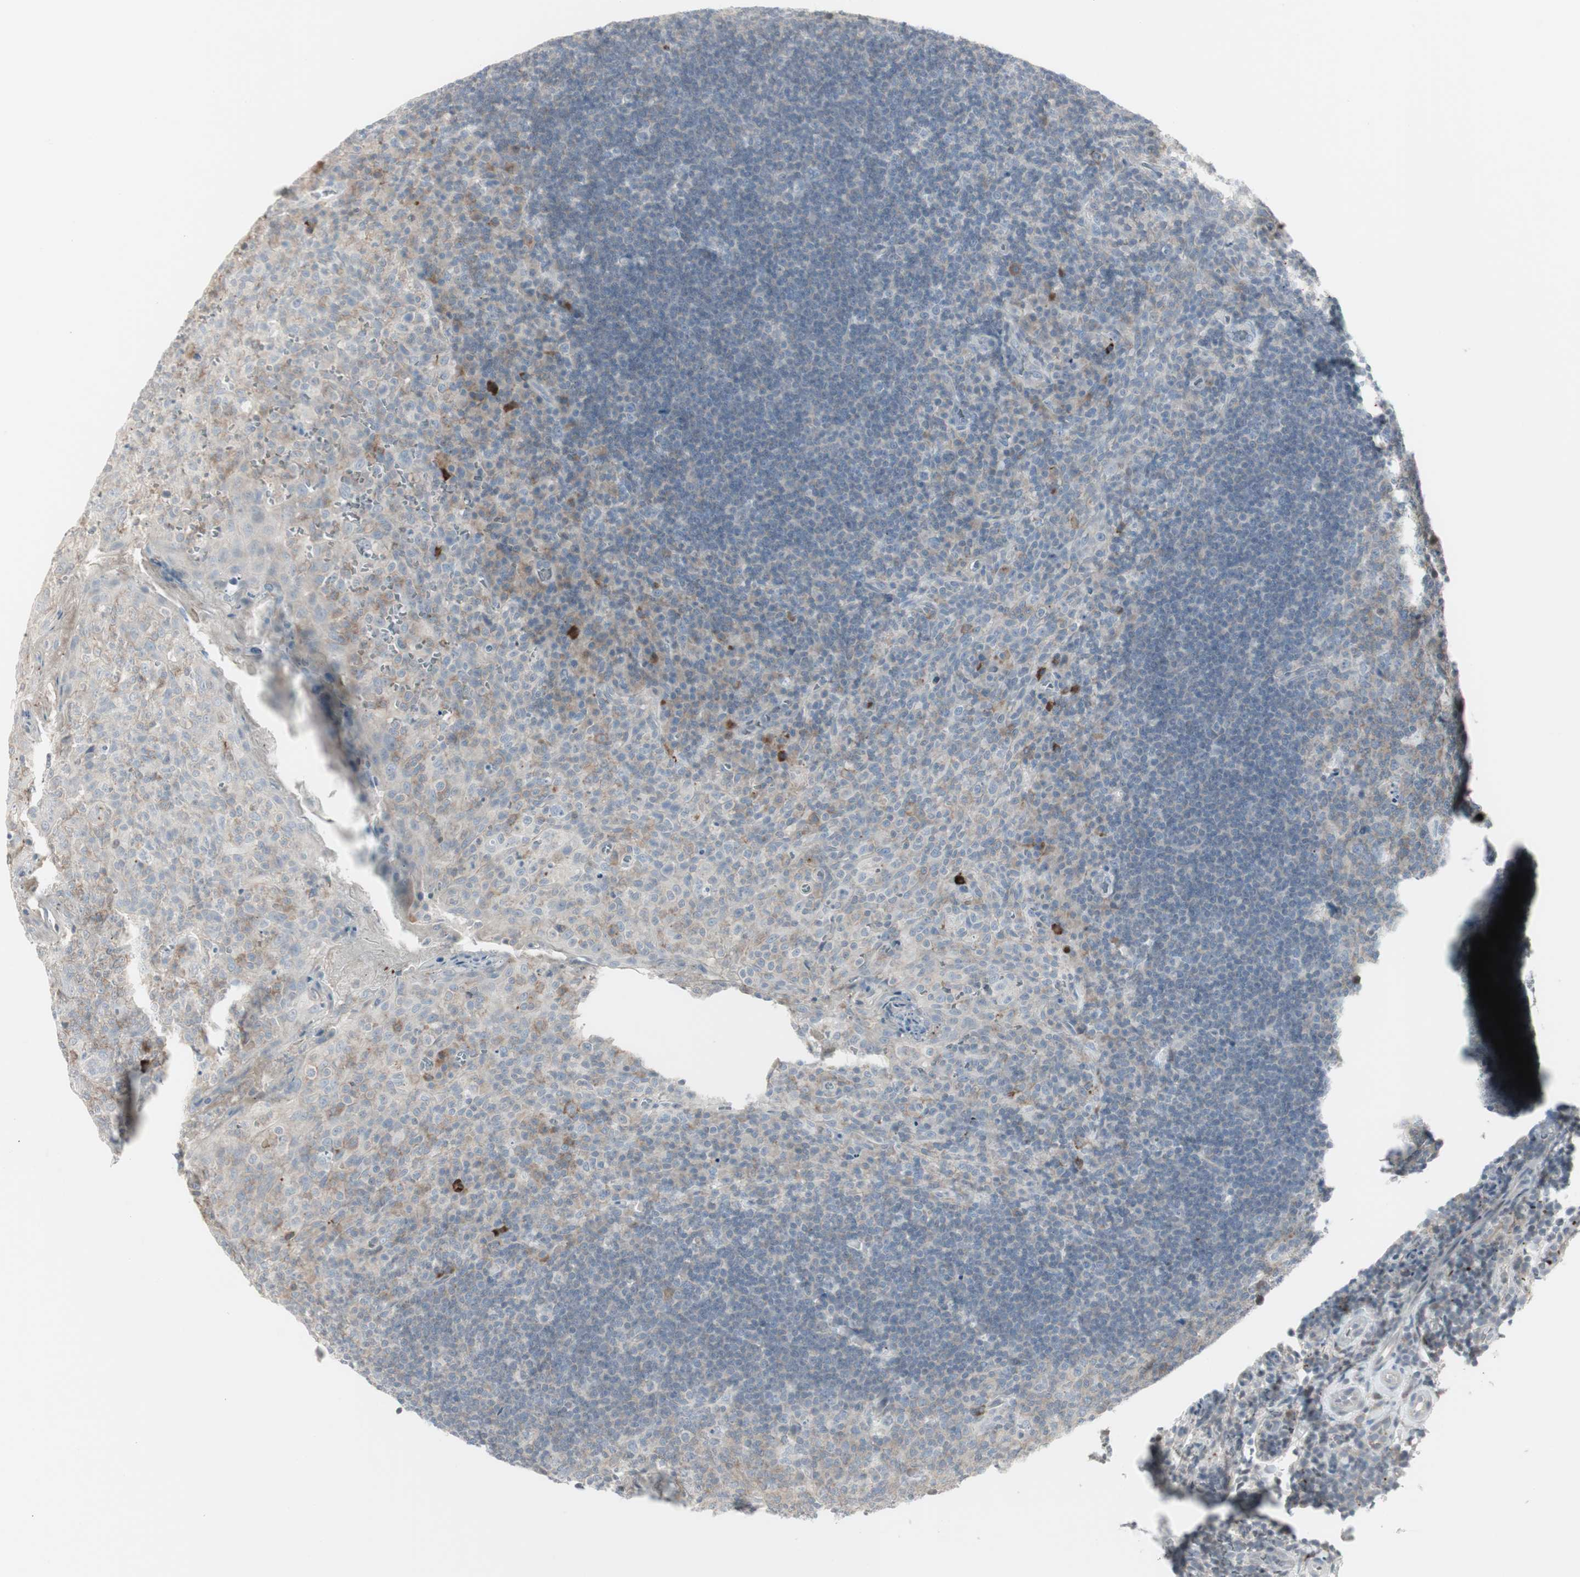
{"staining": {"intensity": "weak", "quantity": "25%-75%", "location": "cytoplasmic/membranous"}, "tissue": "tonsil", "cell_type": "Germinal center cells", "image_type": "normal", "snomed": [{"axis": "morphology", "description": "Normal tissue, NOS"}, {"axis": "topography", "description": "Tonsil"}], "caption": "An immunohistochemistry (IHC) histopathology image of benign tissue is shown. Protein staining in brown labels weak cytoplasmic/membranous positivity in tonsil within germinal center cells. (brown staining indicates protein expression, while blue staining denotes nuclei).", "gene": "MAP4K4", "patient": {"sex": "male", "age": 17}}